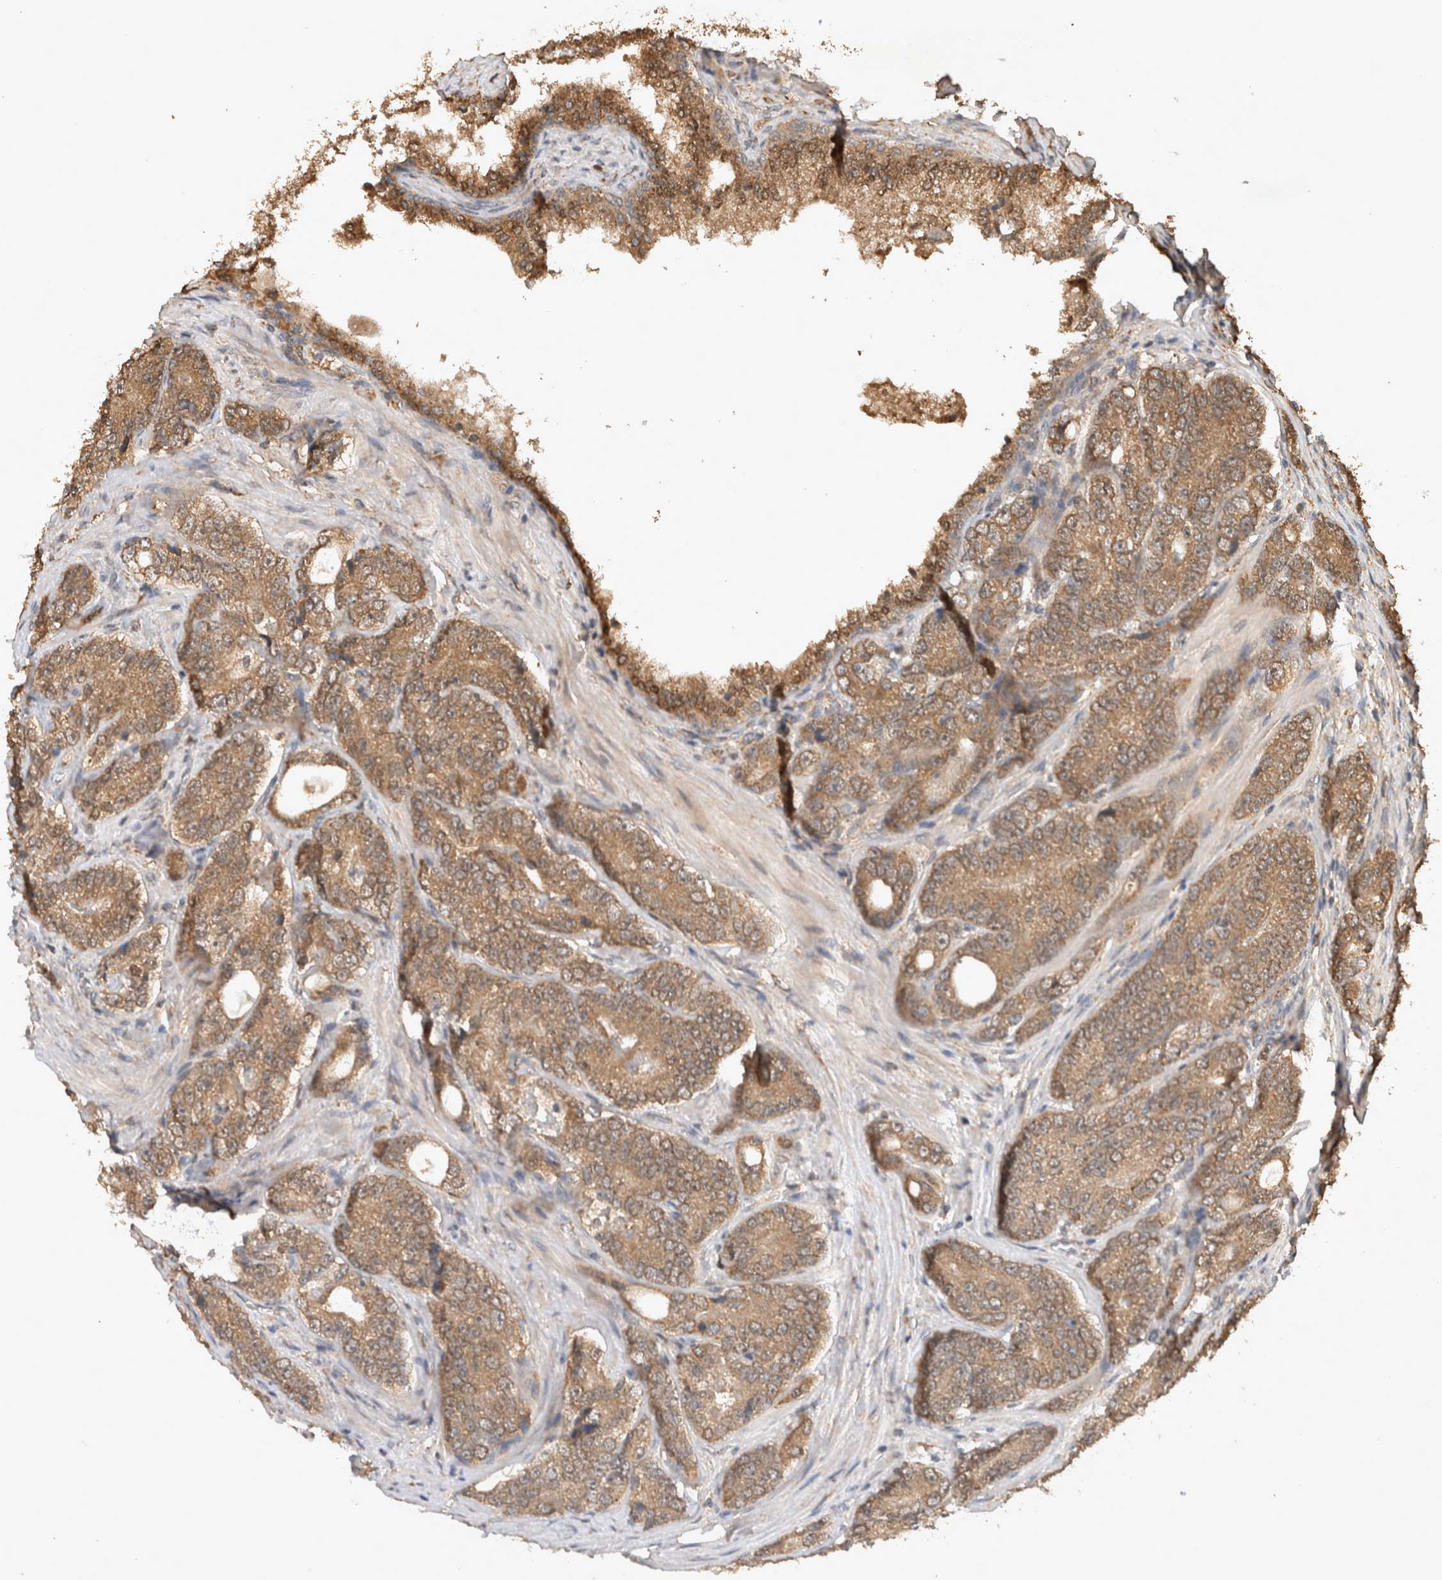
{"staining": {"intensity": "moderate", "quantity": ">75%", "location": "cytoplasmic/membranous,nuclear"}, "tissue": "prostate cancer", "cell_type": "Tumor cells", "image_type": "cancer", "snomed": [{"axis": "morphology", "description": "Adenocarcinoma, High grade"}, {"axis": "topography", "description": "Prostate"}], "caption": "IHC image of neoplastic tissue: prostate cancer stained using immunohistochemistry exhibits medium levels of moderate protein expression localized specifically in the cytoplasmic/membranous and nuclear of tumor cells, appearing as a cytoplasmic/membranous and nuclear brown color.", "gene": "OTUD7B", "patient": {"sex": "male", "age": 56}}